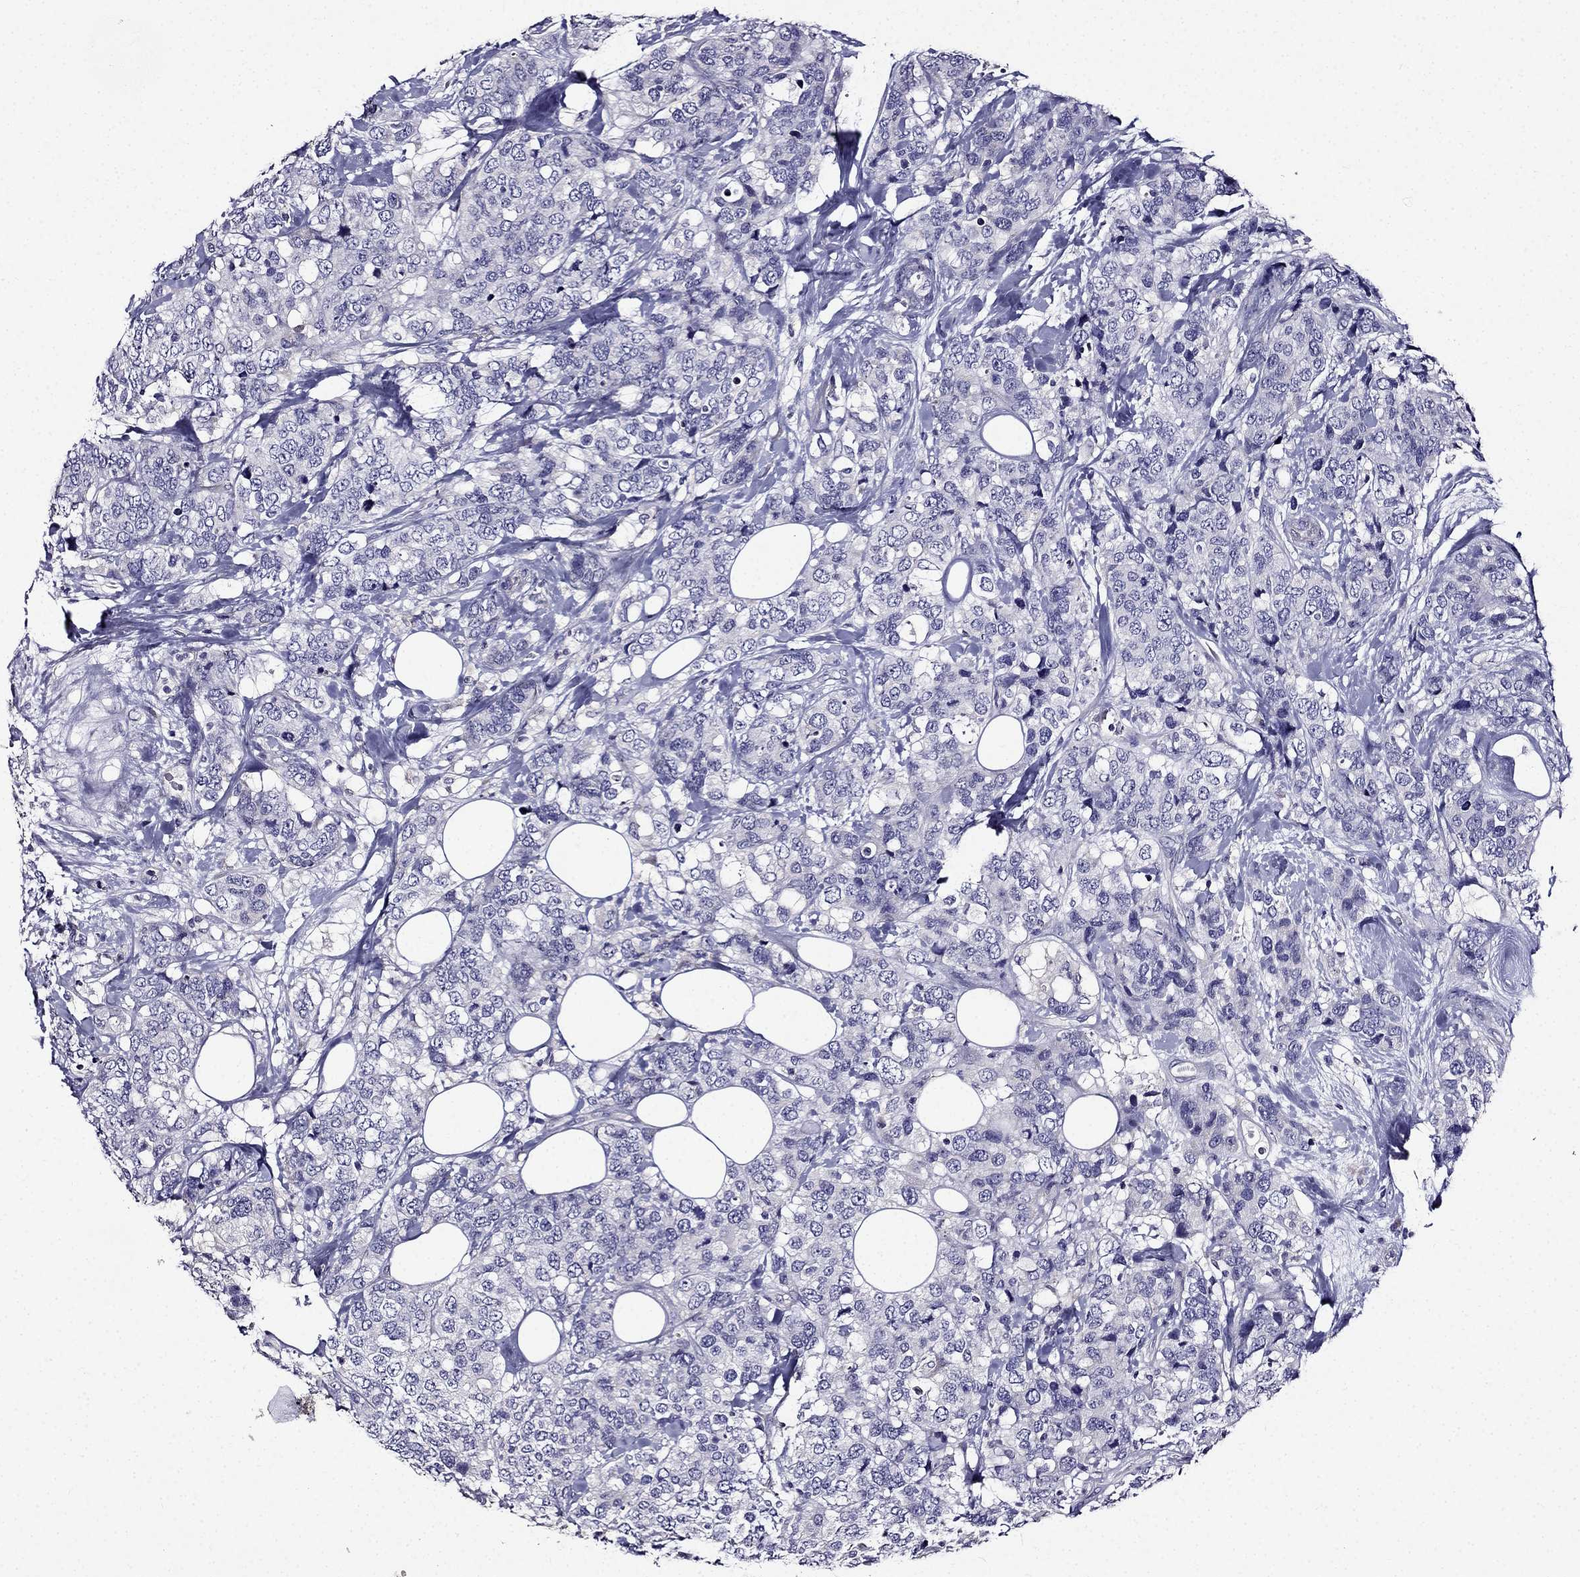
{"staining": {"intensity": "negative", "quantity": "none", "location": "none"}, "tissue": "breast cancer", "cell_type": "Tumor cells", "image_type": "cancer", "snomed": [{"axis": "morphology", "description": "Lobular carcinoma"}, {"axis": "topography", "description": "Breast"}], "caption": "The photomicrograph demonstrates no significant staining in tumor cells of breast lobular carcinoma. The staining is performed using DAB brown chromogen with nuclei counter-stained in using hematoxylin.", "gene": "TMEM266", "patient": {"sex": "female", "age": 59}}